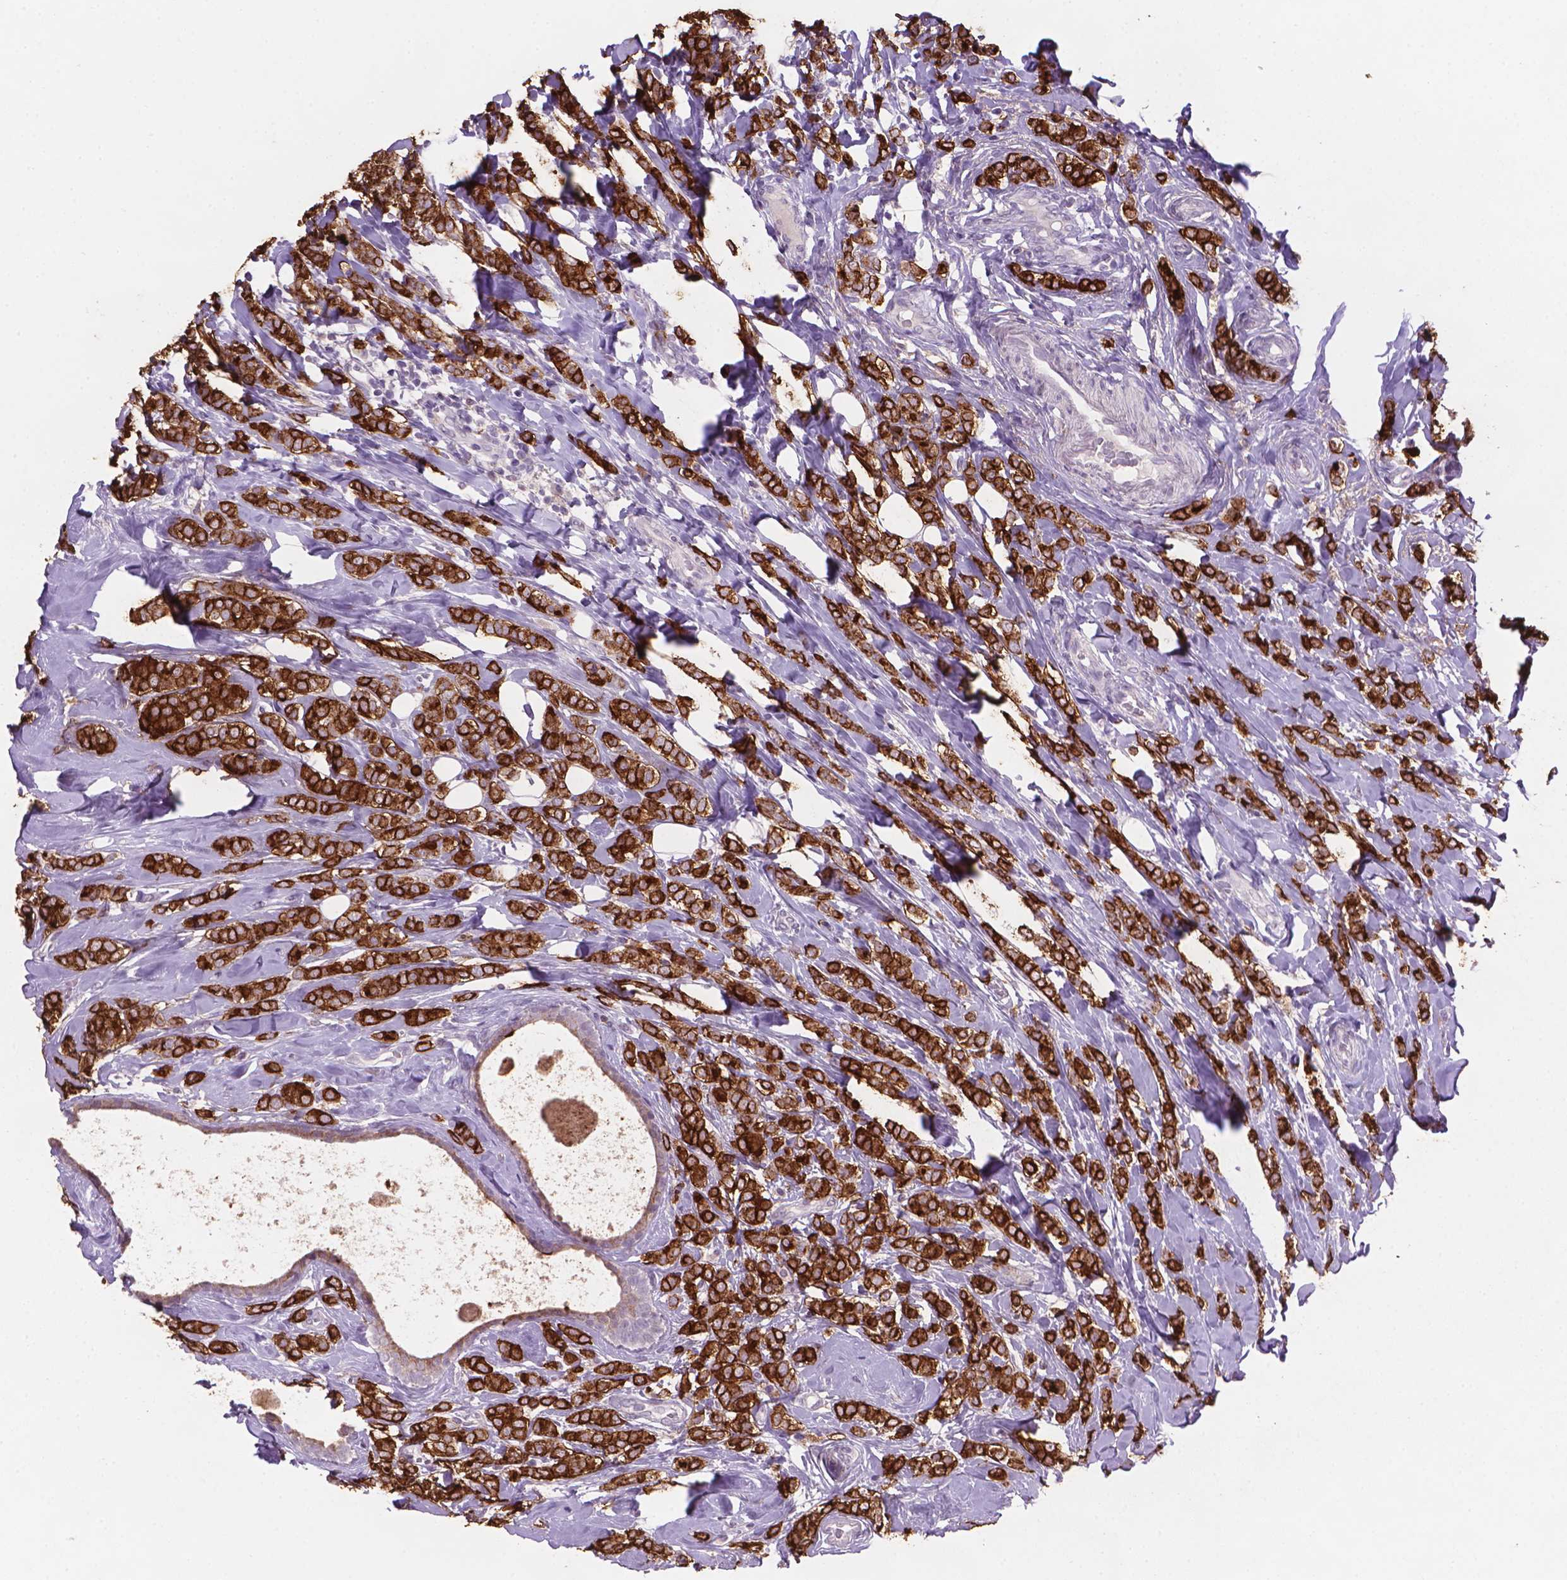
{"staining": {"intensity": "strong", "quantity": ">75%", "location": "cytoplasmic/membranous"}, "tissue": "breast cancer", "cell_type": "Tumor cells", "image_type": "cancer", "snomed": [{"axis": "morphology", "description": "Lobular carcinoma"}, {"axis": "topography", "description": "Breast"}], "caption": "Breast cancer (lobular carcinoma) stained for a protein displays strong cytoplasmic/membranous positivity in tumor cells.", "gene": "MUC1", "patient": {"sex": "female", "age": 49}}